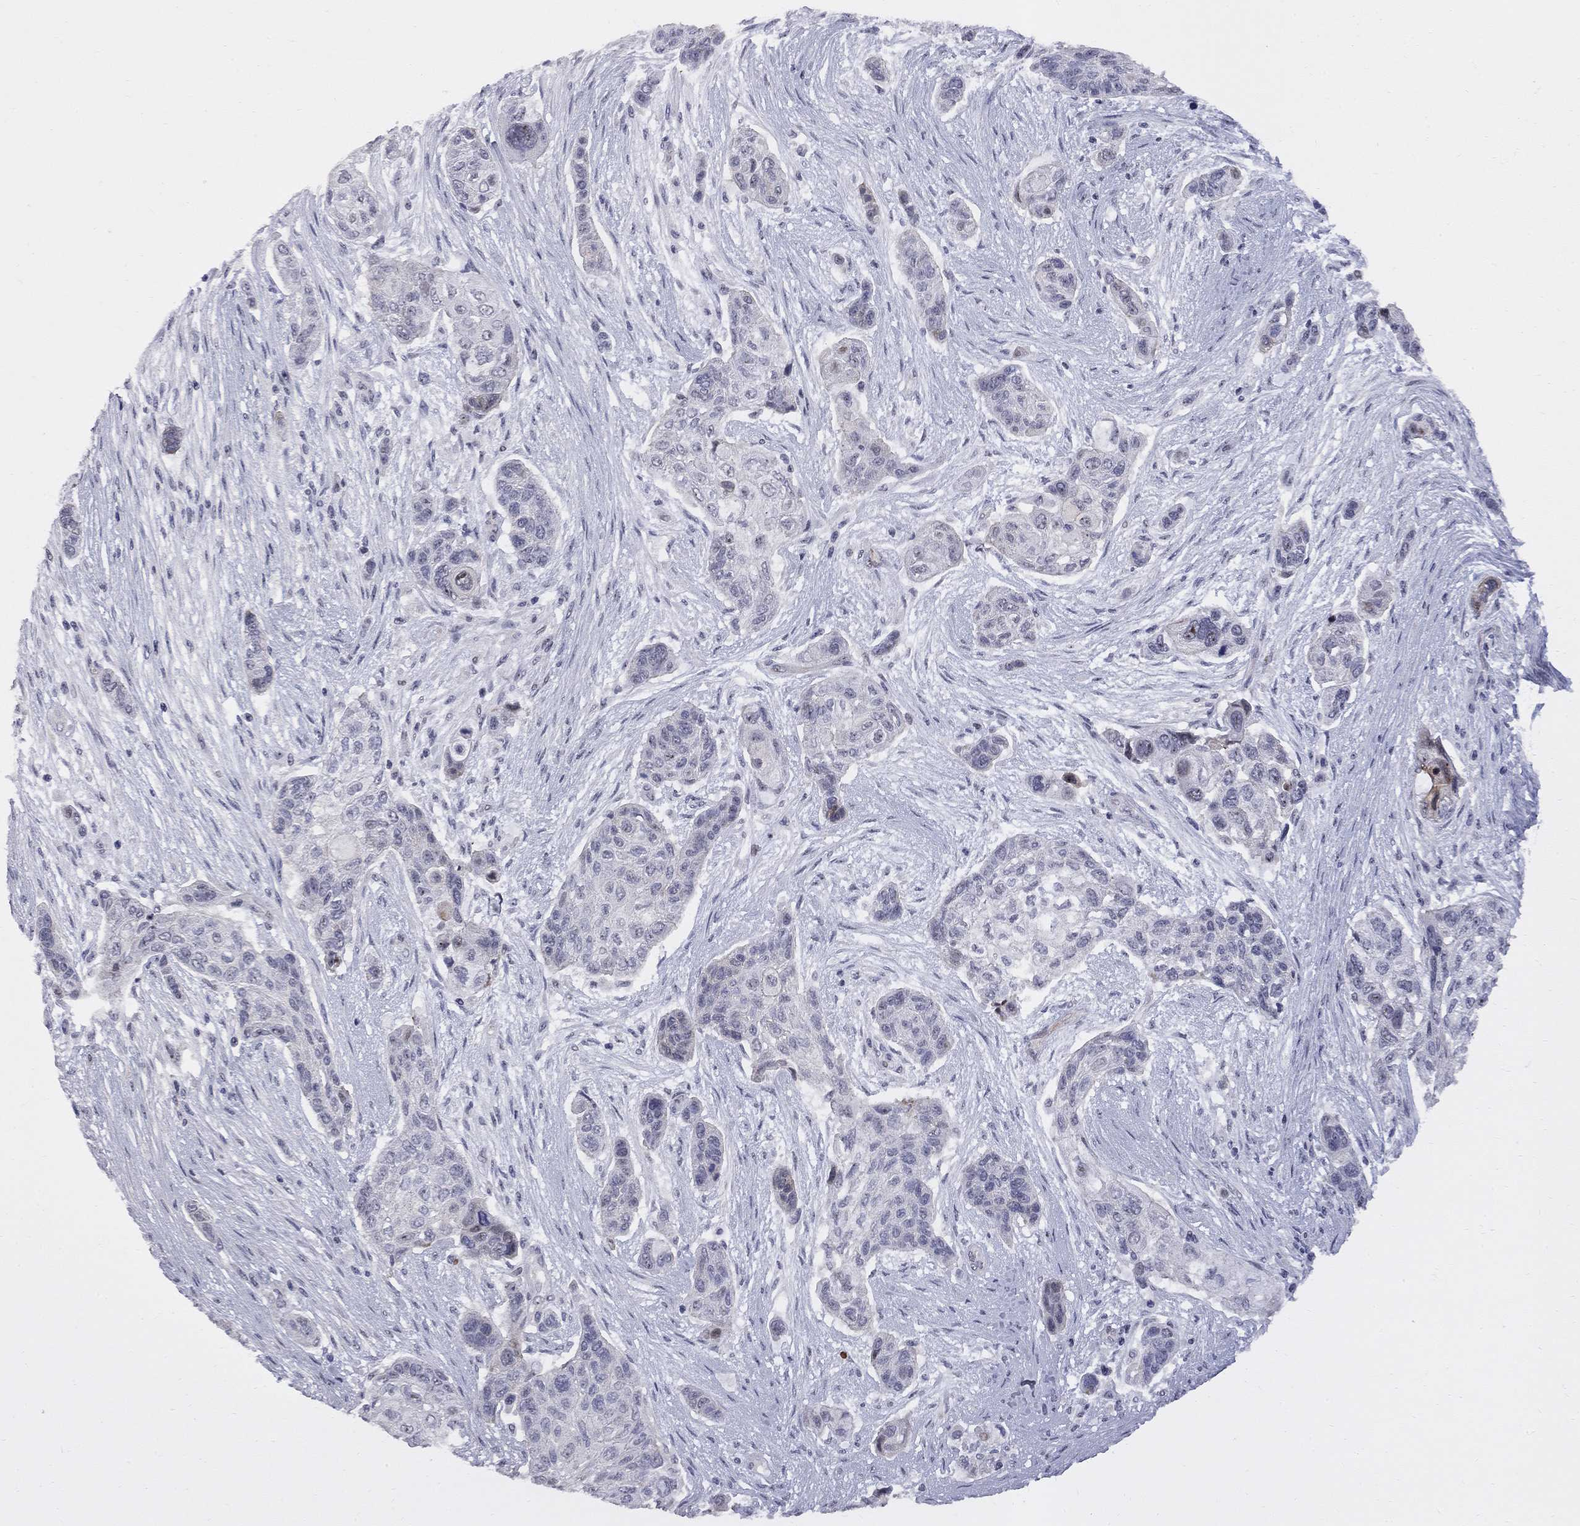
{"staining": {"intensity": "negative", "quantity": "none", "location": "none"}, "tissue": "lung cancer", "cell_type": "Tumor cells", "image_type": "cancer", "snomed": [{"axis": "morphology", "description": "Squamous cell carcinoma, NOS"}, {"axis": "topography", "description": "Lung"}], "caption": "Immunohistochemistry of squamous cell carcinoma (lung) shows no expression in tumor cells.", "gene": "DHX33", "patient": {"sex": "male", "age": 69}}